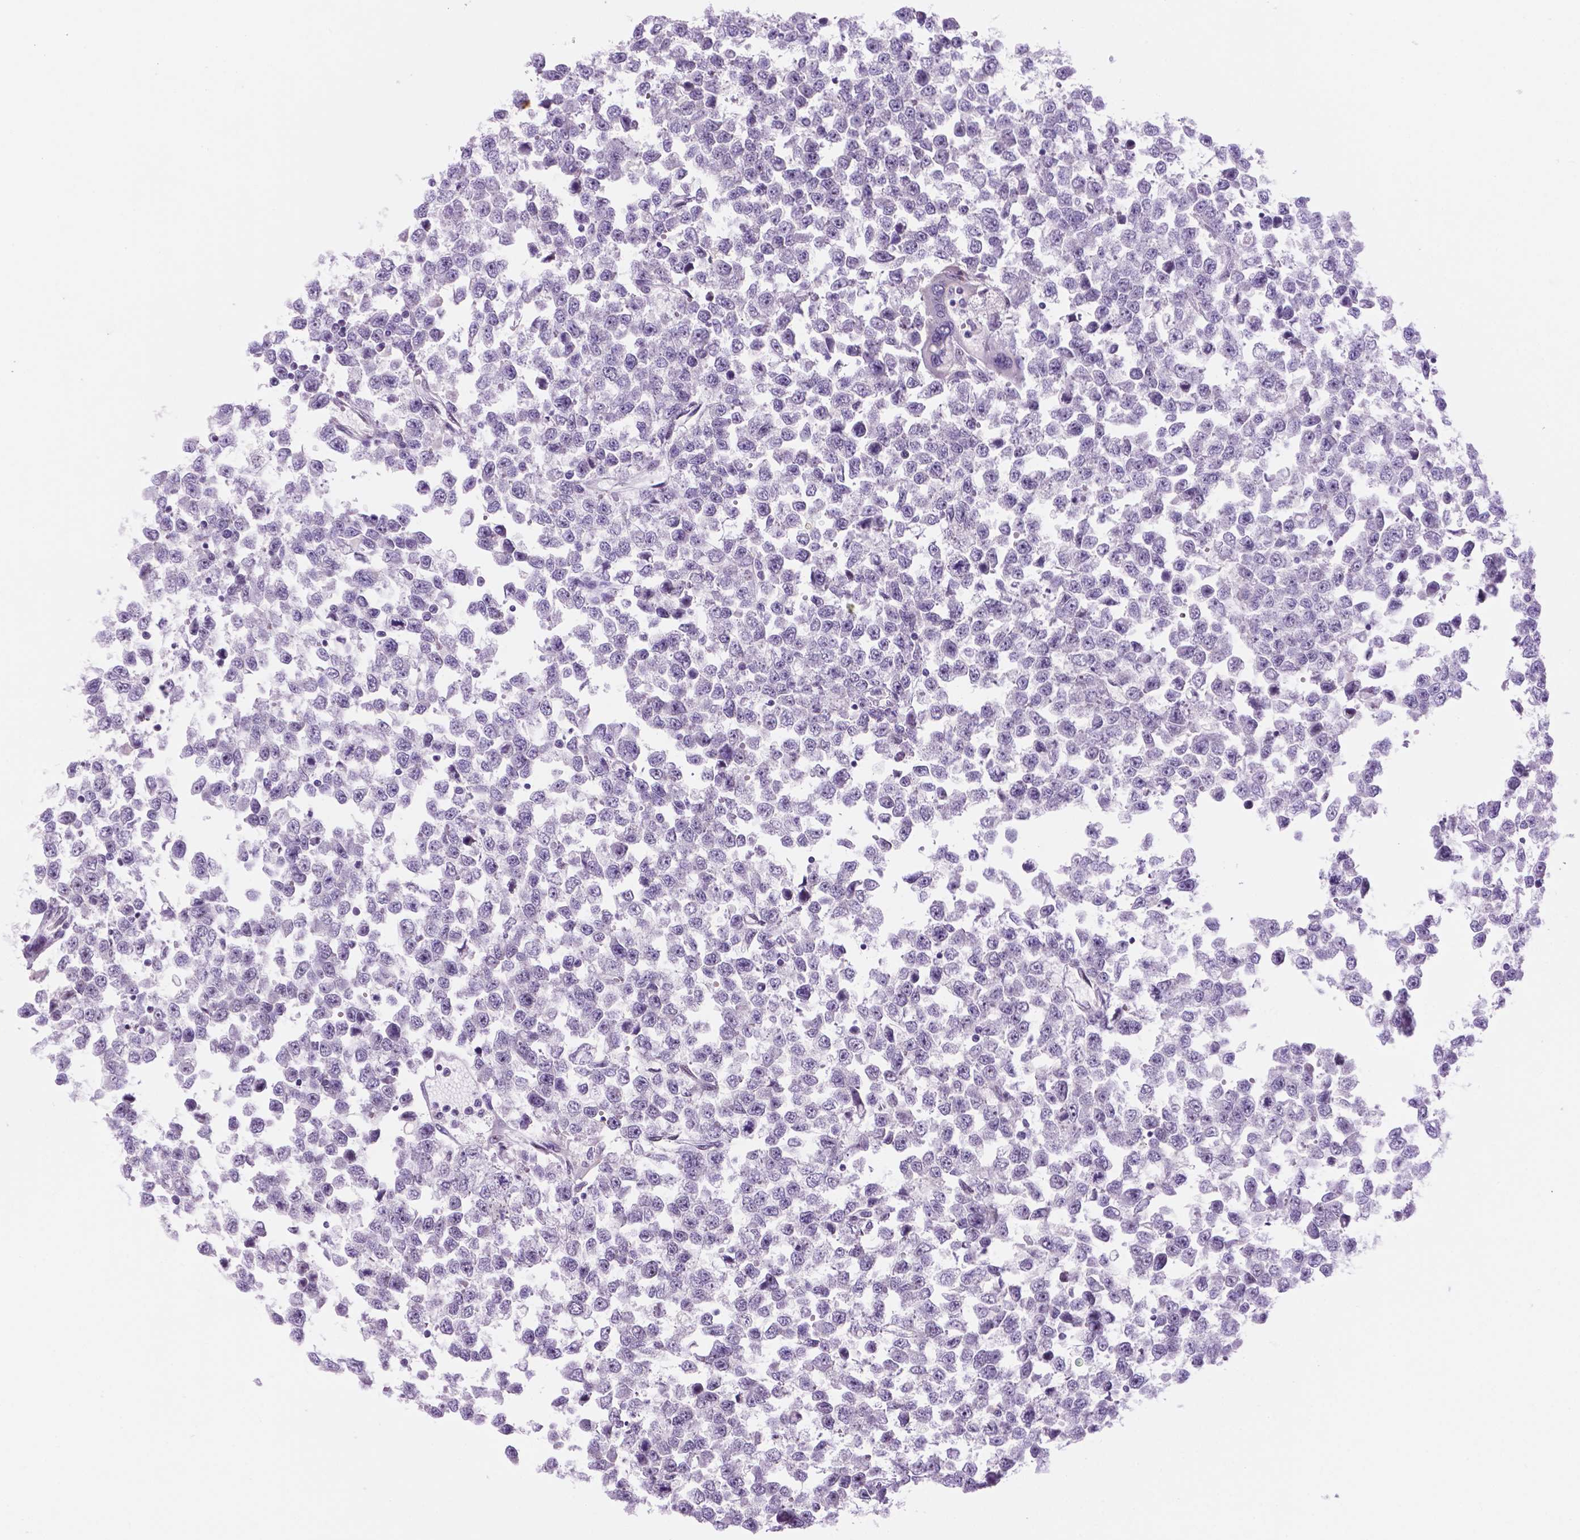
{"staining": {"intensity": "negative", "quantity": "none", "location": "none"}, "tissue": "testis cancer", "cell_type": "Tumor cells", "image_type": "cancer", "snomed": [{"axis": "morphology", "description": "Normal tissue, NOS"}, {"axis": "morphology", "description": "Seminoma, NOS"}, {"axis": "topography", "description": "Testis"}, {"axis": "topography", "description": "Epididymis"}], "caption": "Tumor cells show no significant expression in testis seminoma. (DAB immunohistochemistry (IHC) visualized using brightfield microscopy, high magnification).", "gene": "C18orf21", "patient": {"sex": "male", "age": 34}}